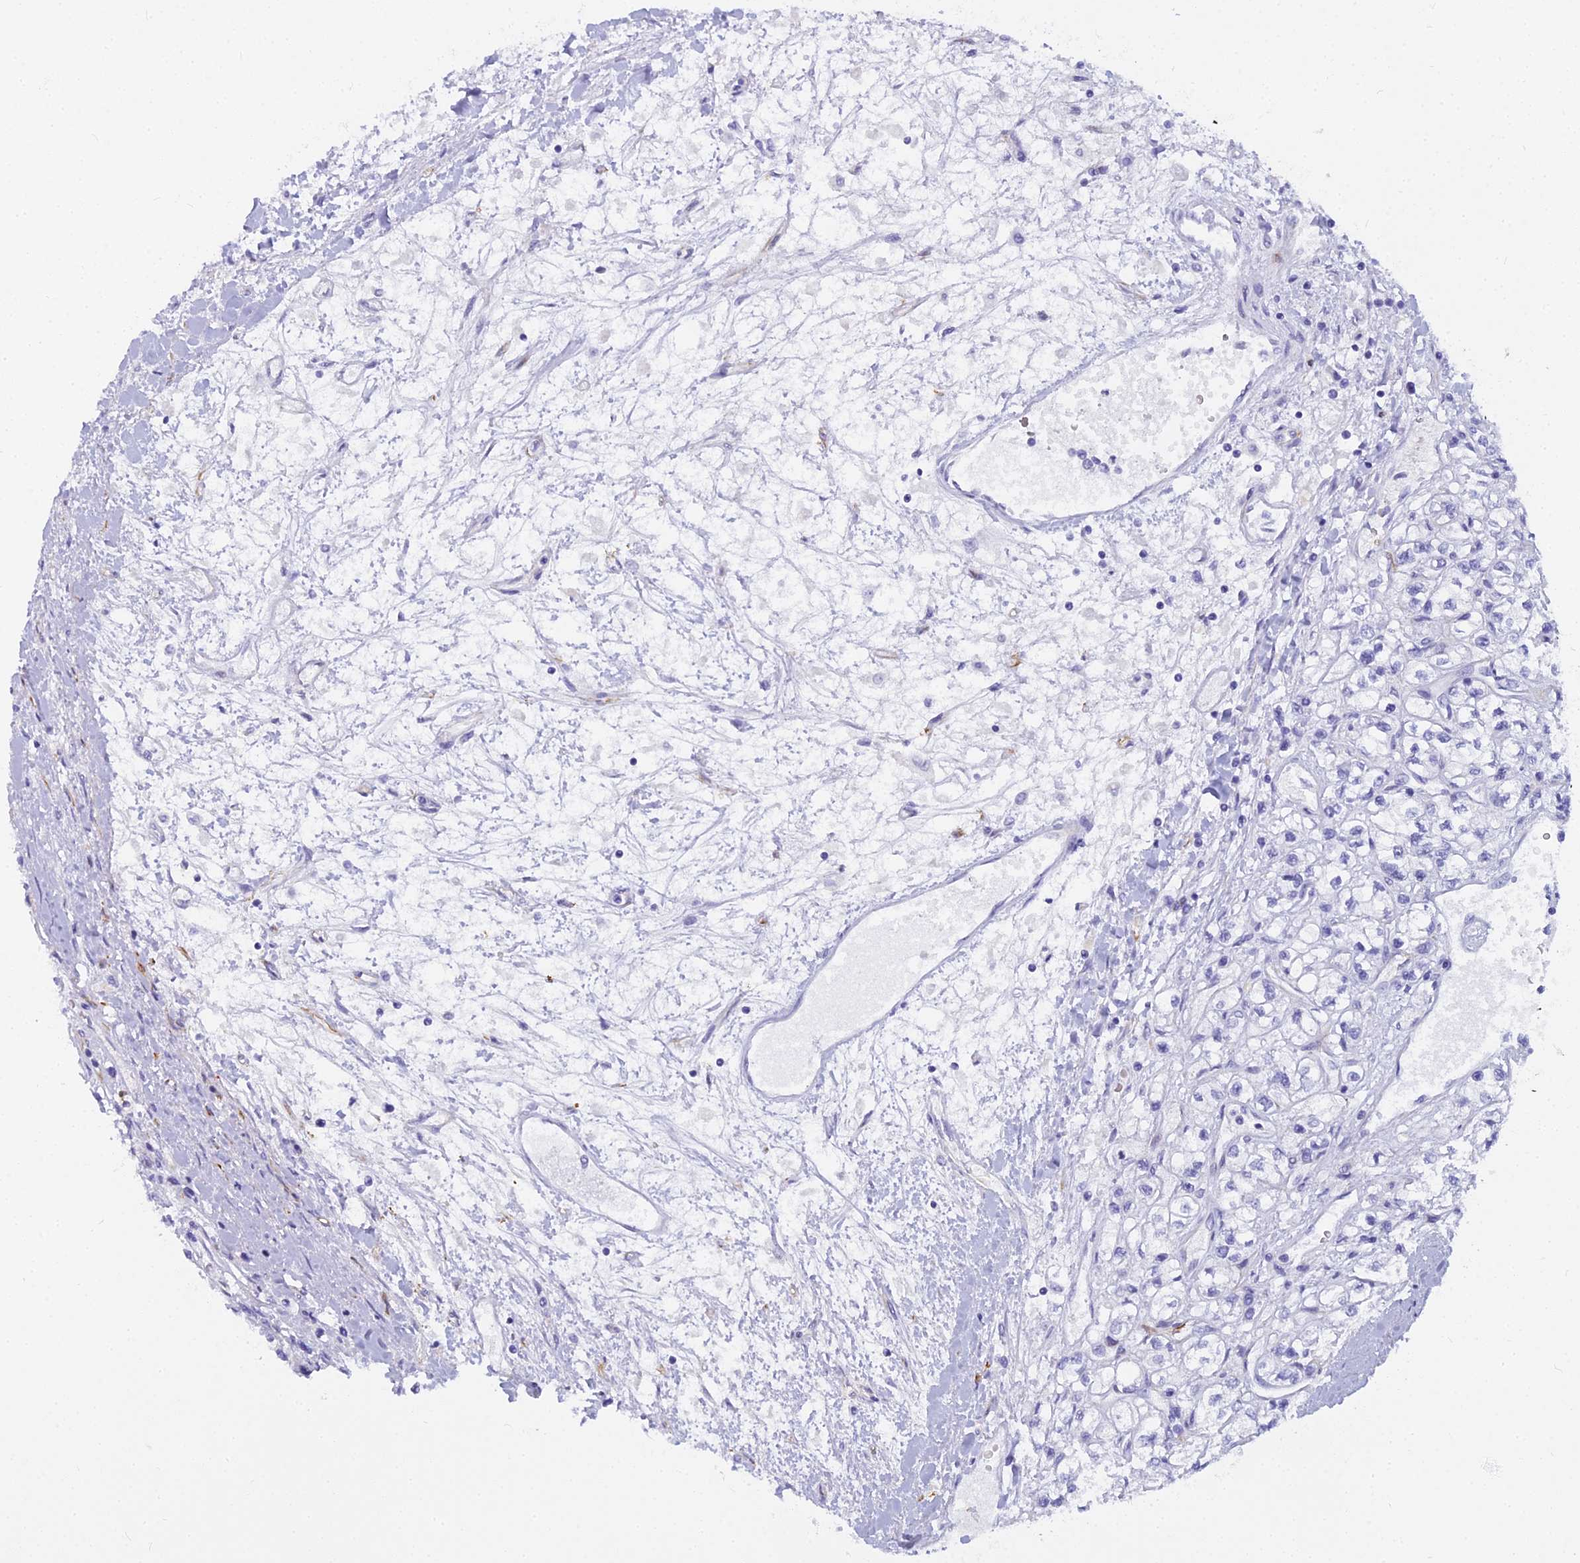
{"staining": {"intensity": "negative", "quantity": "none", "location": "none"}, "tissue": "renal cancer", "cell_type": "Tumor cells", "image_type": "cancer", "snomed": [{"axis": "morphology", "description": "Adenocarcinoma, NOS"}, {"axis": "topography", "description": "Kidney"}], "caption": "Immunohistochemical staining of renal adenocarcinoma displays no significant staining in tumor cells.", "gene": "EVI2A", "patient": {"sex": "male", "age": 80}}